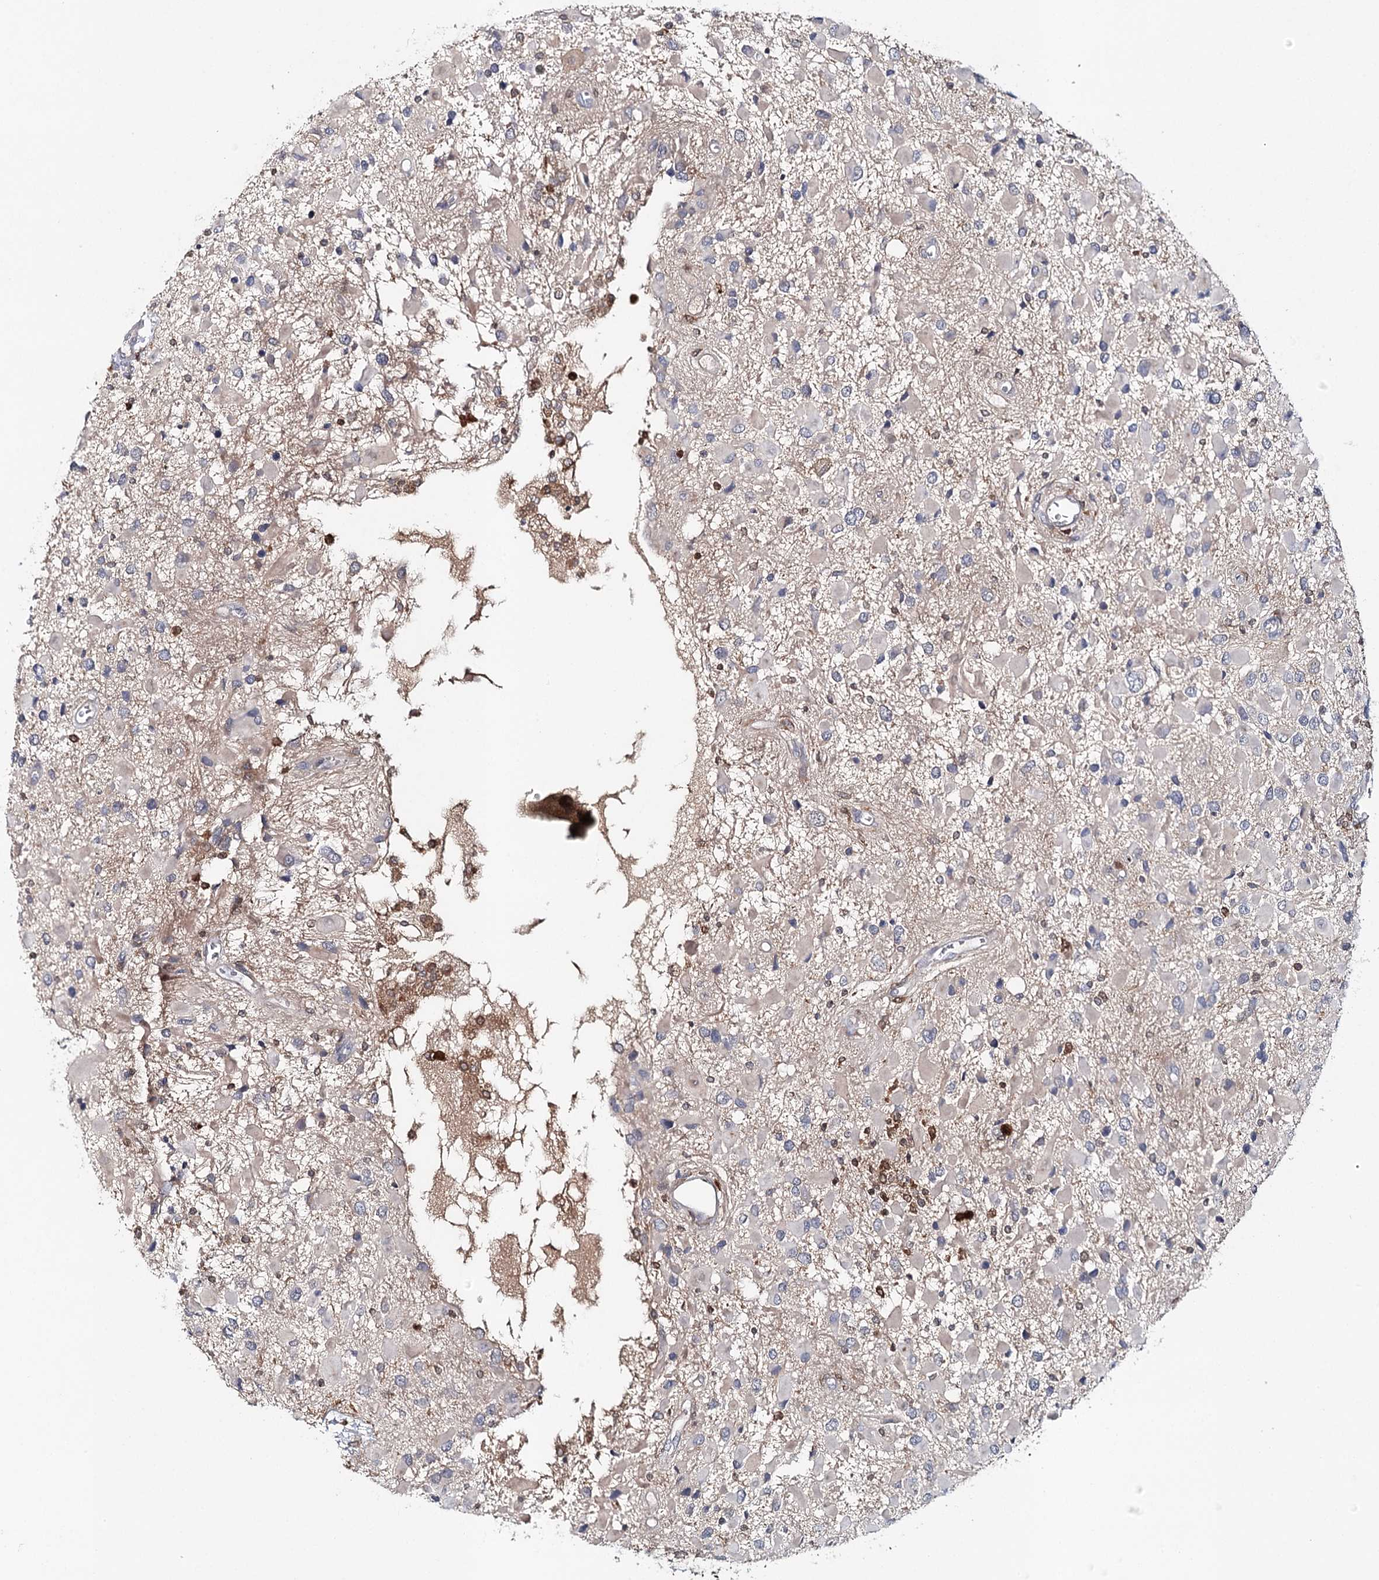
{"staining": {"intensity": "negative", "quantity": "none", "location": "none"}, "tissue": "glioma", "cell_type": "Tumor cells", "image_type": "cancer", "snomed": [{"axis": "morphology", "description": "Glioma, malignant, High grade"}, {"axis": "topography", "description": "Brain"}], "caption": "Malignant high-grade glioma was stained to show a protein in brown. There is no significant expression in tumor cells. The staining was performed using DAB (3,3'-diaminobenzidine) to visualize the protein expression in brown, while the nuclei were stained in blue with hematoxylin (Magnification: 20x).", "gene": "SLC41A2", "patient": {"sex": "male", "age": 53}}